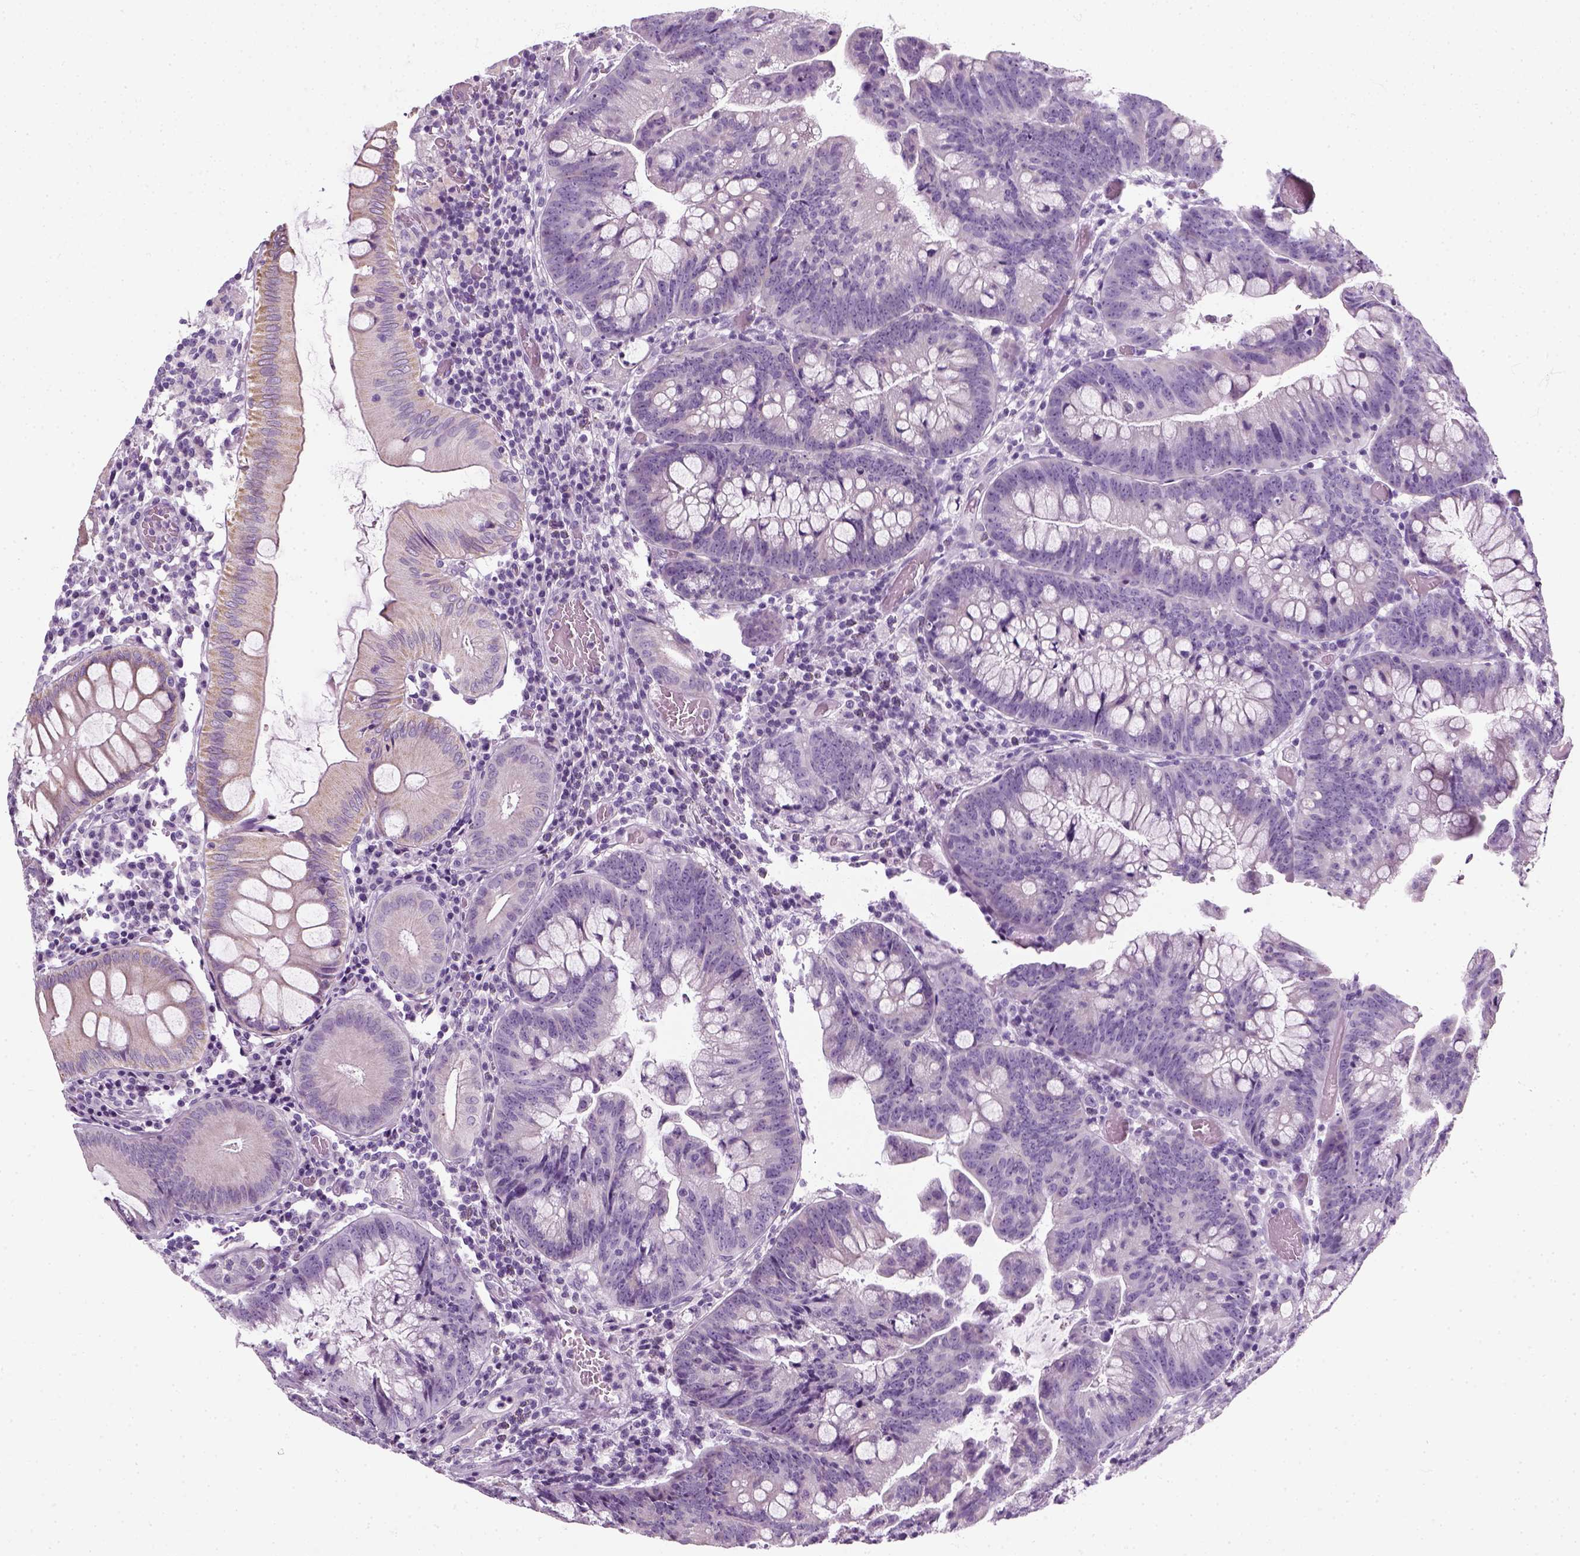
{"staining": {"intensity": "negative", "quantity": "none", "location": "none"}, "tissue": "colorectal cancer", "cell_type": "Tumor cells", "image_type": "cancer", "snomed": [{"axis": "morphology", "description": "Adenocarcinoma, NOS"}, {"axis": "topography", "description": "Colon"}], "caption": "There is no significant staining in tumor cells of colorectal cancer.", "gene": "SLC12A5", "patient": {"sex": "male", "age": 62}}